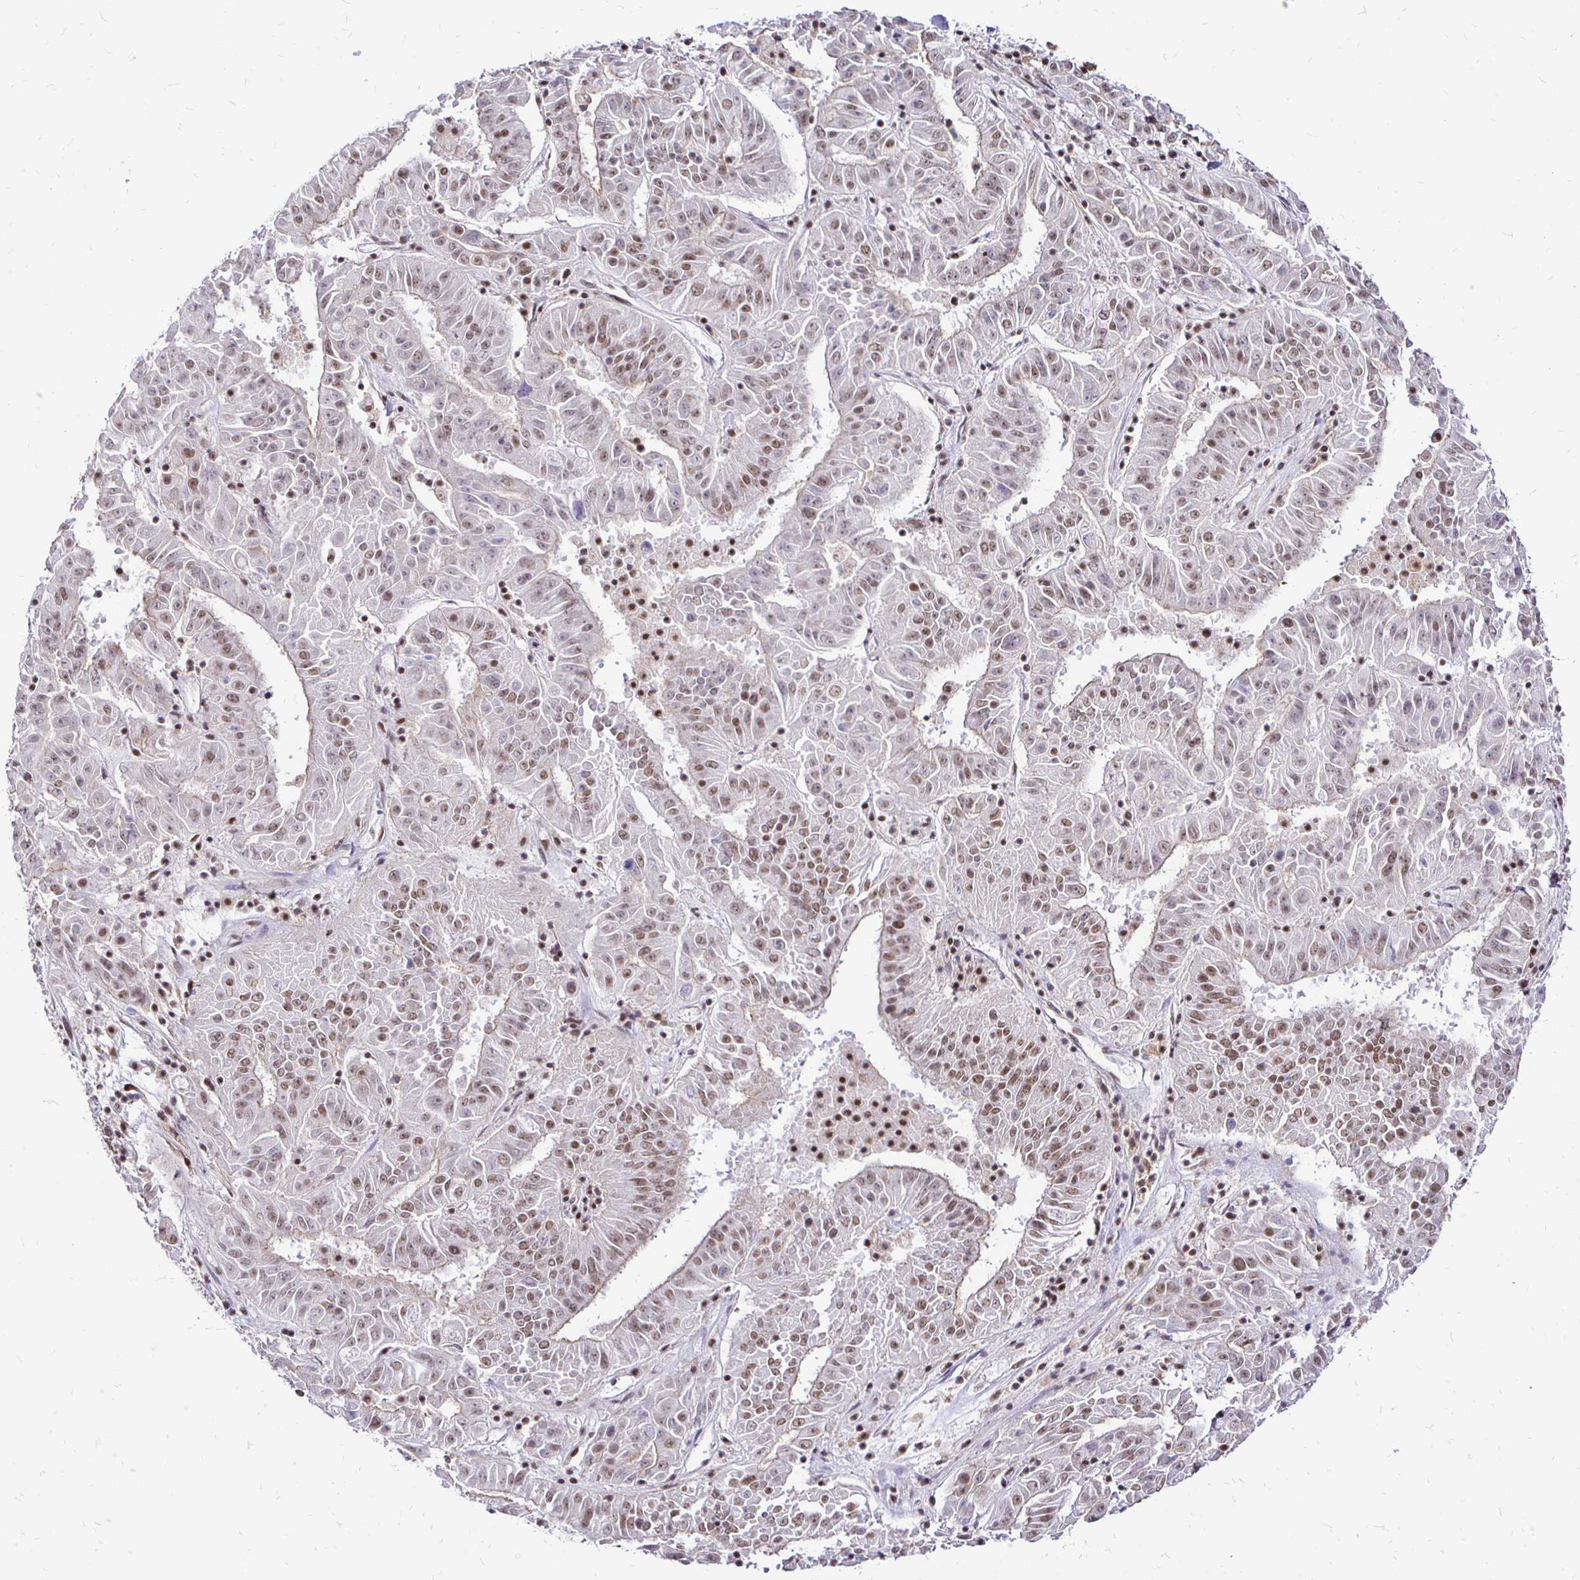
{"staining": {"intensity": "moderate", "quantity": ">75%", "location": "nuclear"}, "tissue": "pancreatic cancer", "cell_type": "Tumor cells", "image_type": "cancer", "snomed": [{"axis": "morphology", "description": "Adenocarcinoma, NOS"}, {"axis": "topography", "description": "Pancreas"}], "caption": "Protein expression analysis of adenocarcinoma (pancreatic) demonstrates moderate nuclear positivity in about >75% of tumor cells.", "gene": "SIN3A", "patient": {"sex": "male", "age": 63}}